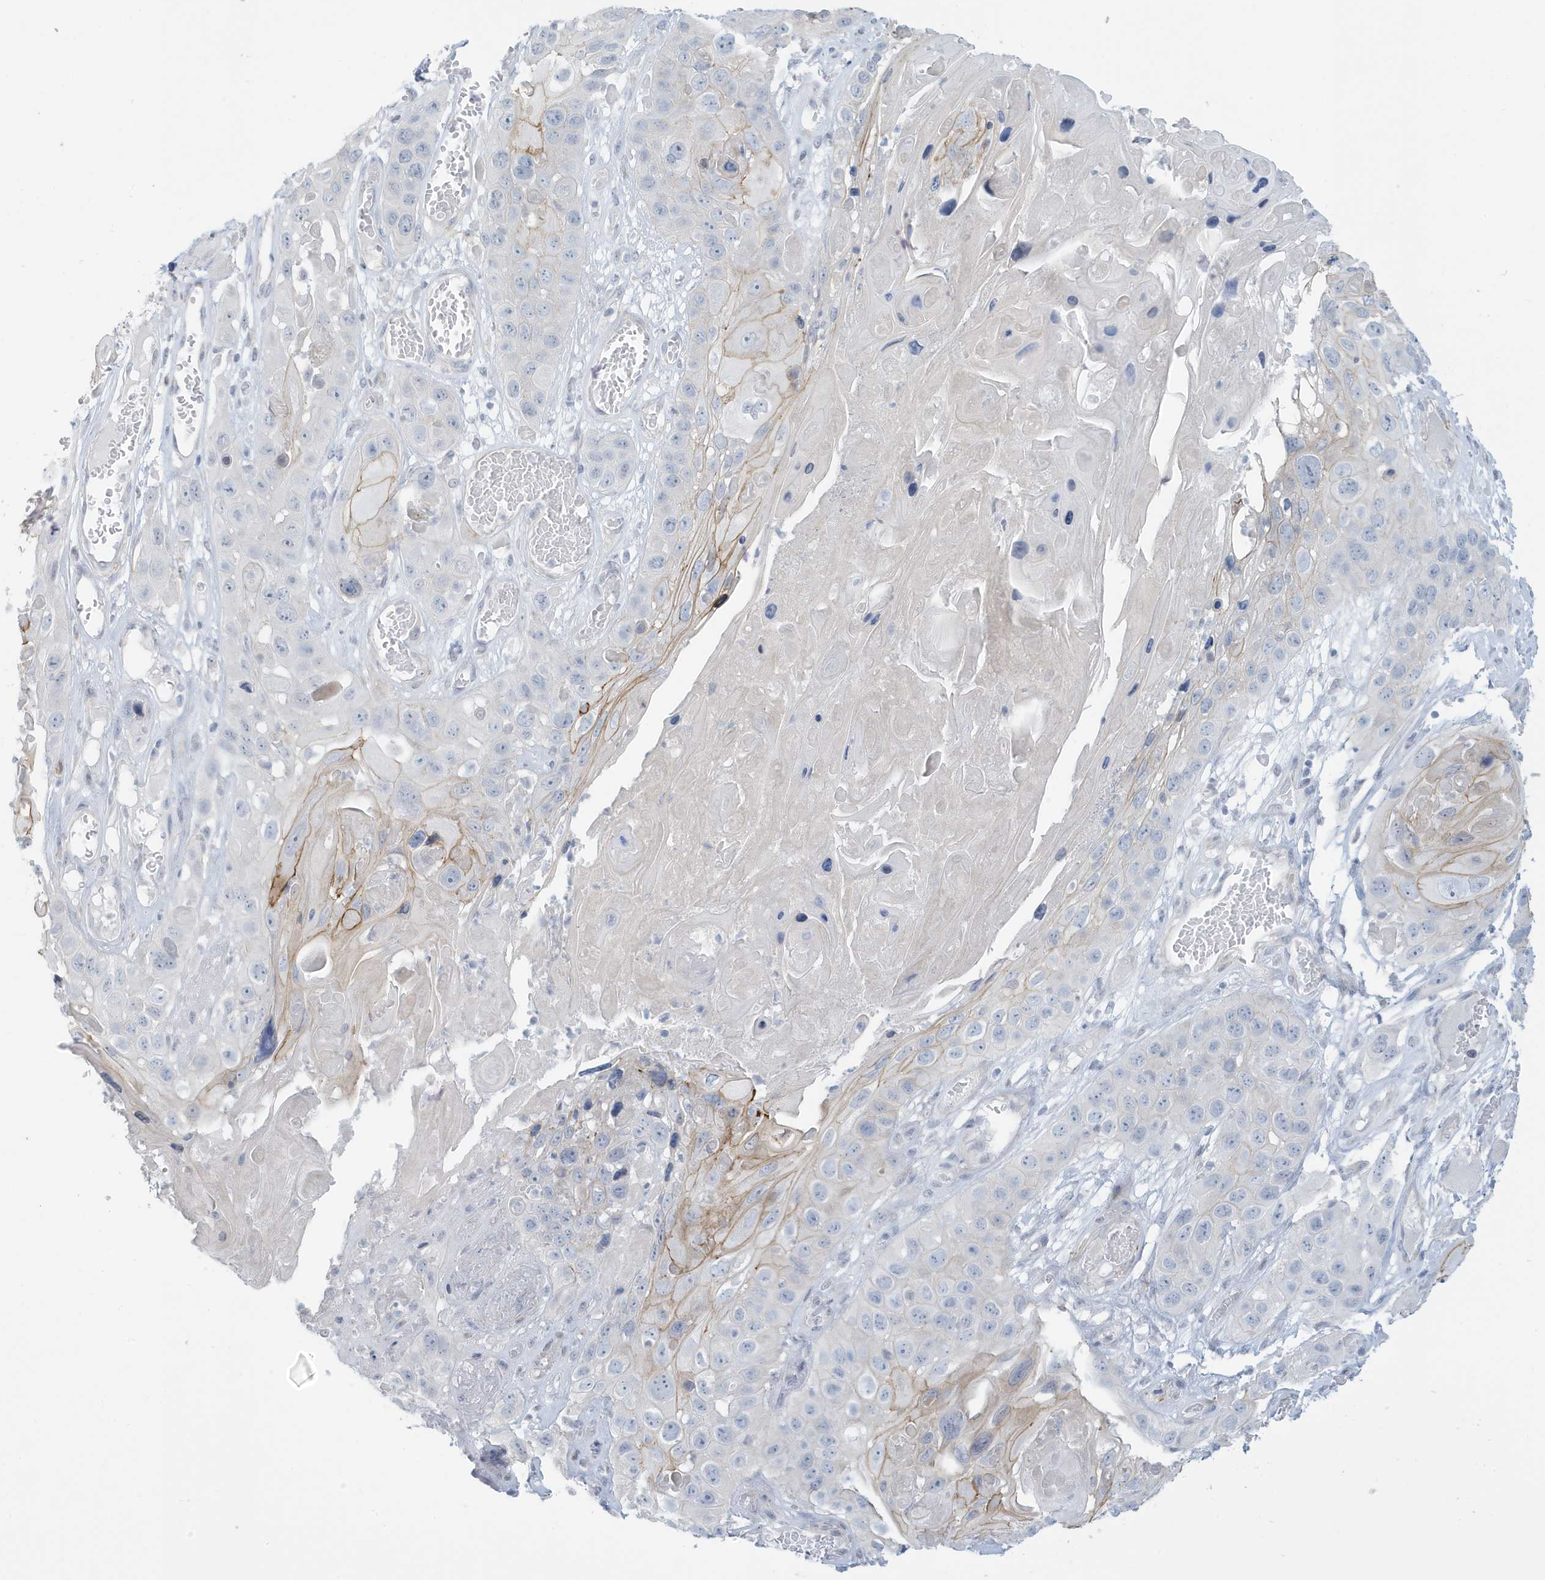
{"staining": {"intensity": "negative", "quantity": "none", "location": "none"}, "tissue": "skin cancer", "cell_type": "Tumor cells", "image_type": "cancer", "snomed": [{"axis": "morphology", "description": "Squamous cell carcinoma, NOS"}, {"axis": "topography", "description": "Skin"}], "caption": "Tumor cells show no significant staining in skin cancer.", "gene": "PERM1", "patient": {"sex": "male", "age": 55}}